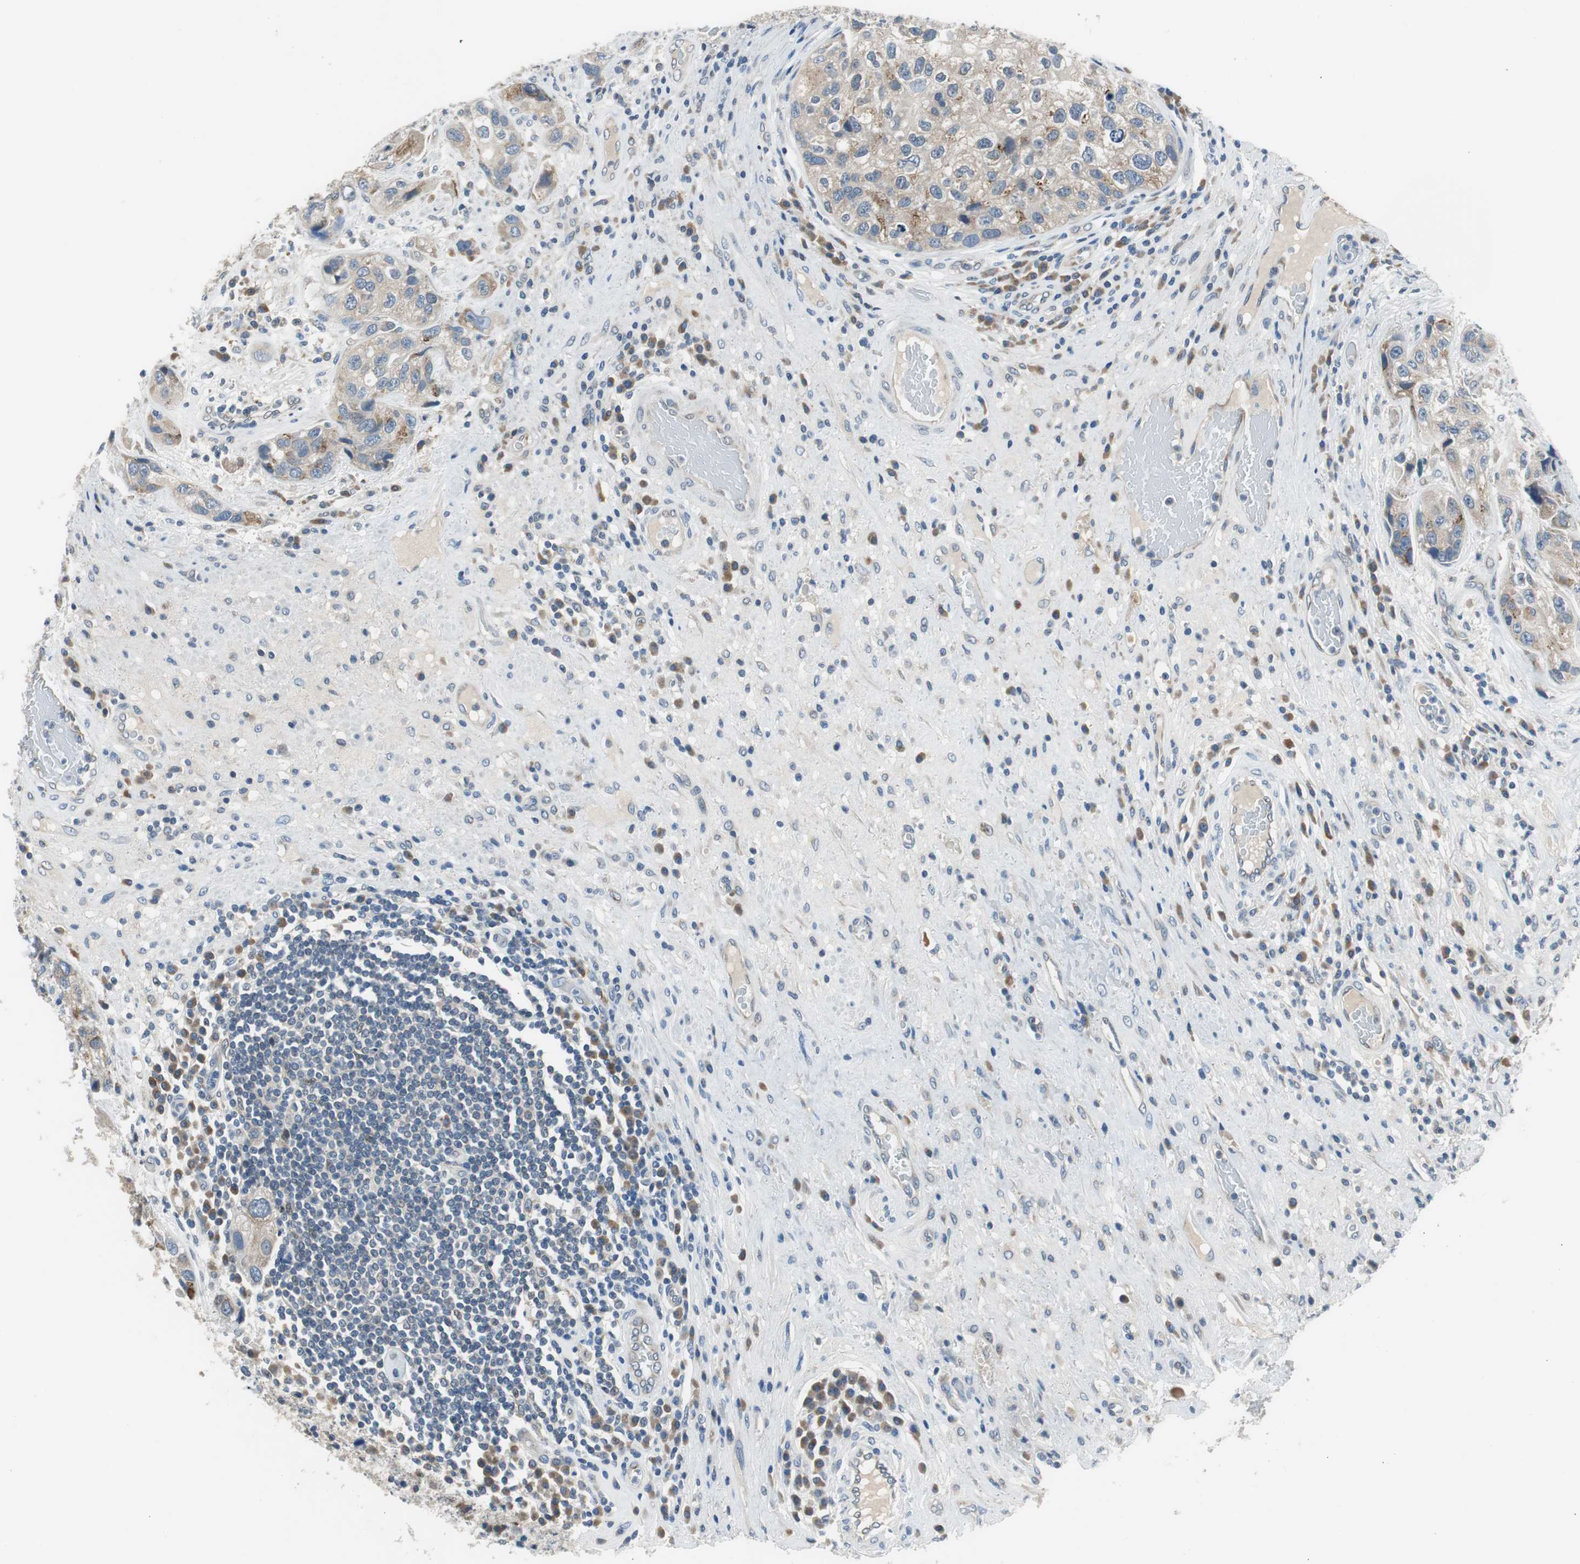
{"staining": {"intensity": "moderate", "quantity": "25%-75%", "location": "cytoplasmic/membranous"}, "tissue": "urothelial cancer", "cell_type": "Tumor cells", "image_type": "cancer", "snomed": [{"axis": "morphology", "description": "Urothelial carcinoma, High grade"}, {"axis": "topography", "description": "Urinary bladder"}], "caption": "Brown immunohistochemical staining in high-grade urothelial carcinoma demonstrates moderate cytoplasmic/membranous staining in about 25%-75% of tumor cells.", "gene": "PLAA", "patient": {"sex": "female", "age": 64}}